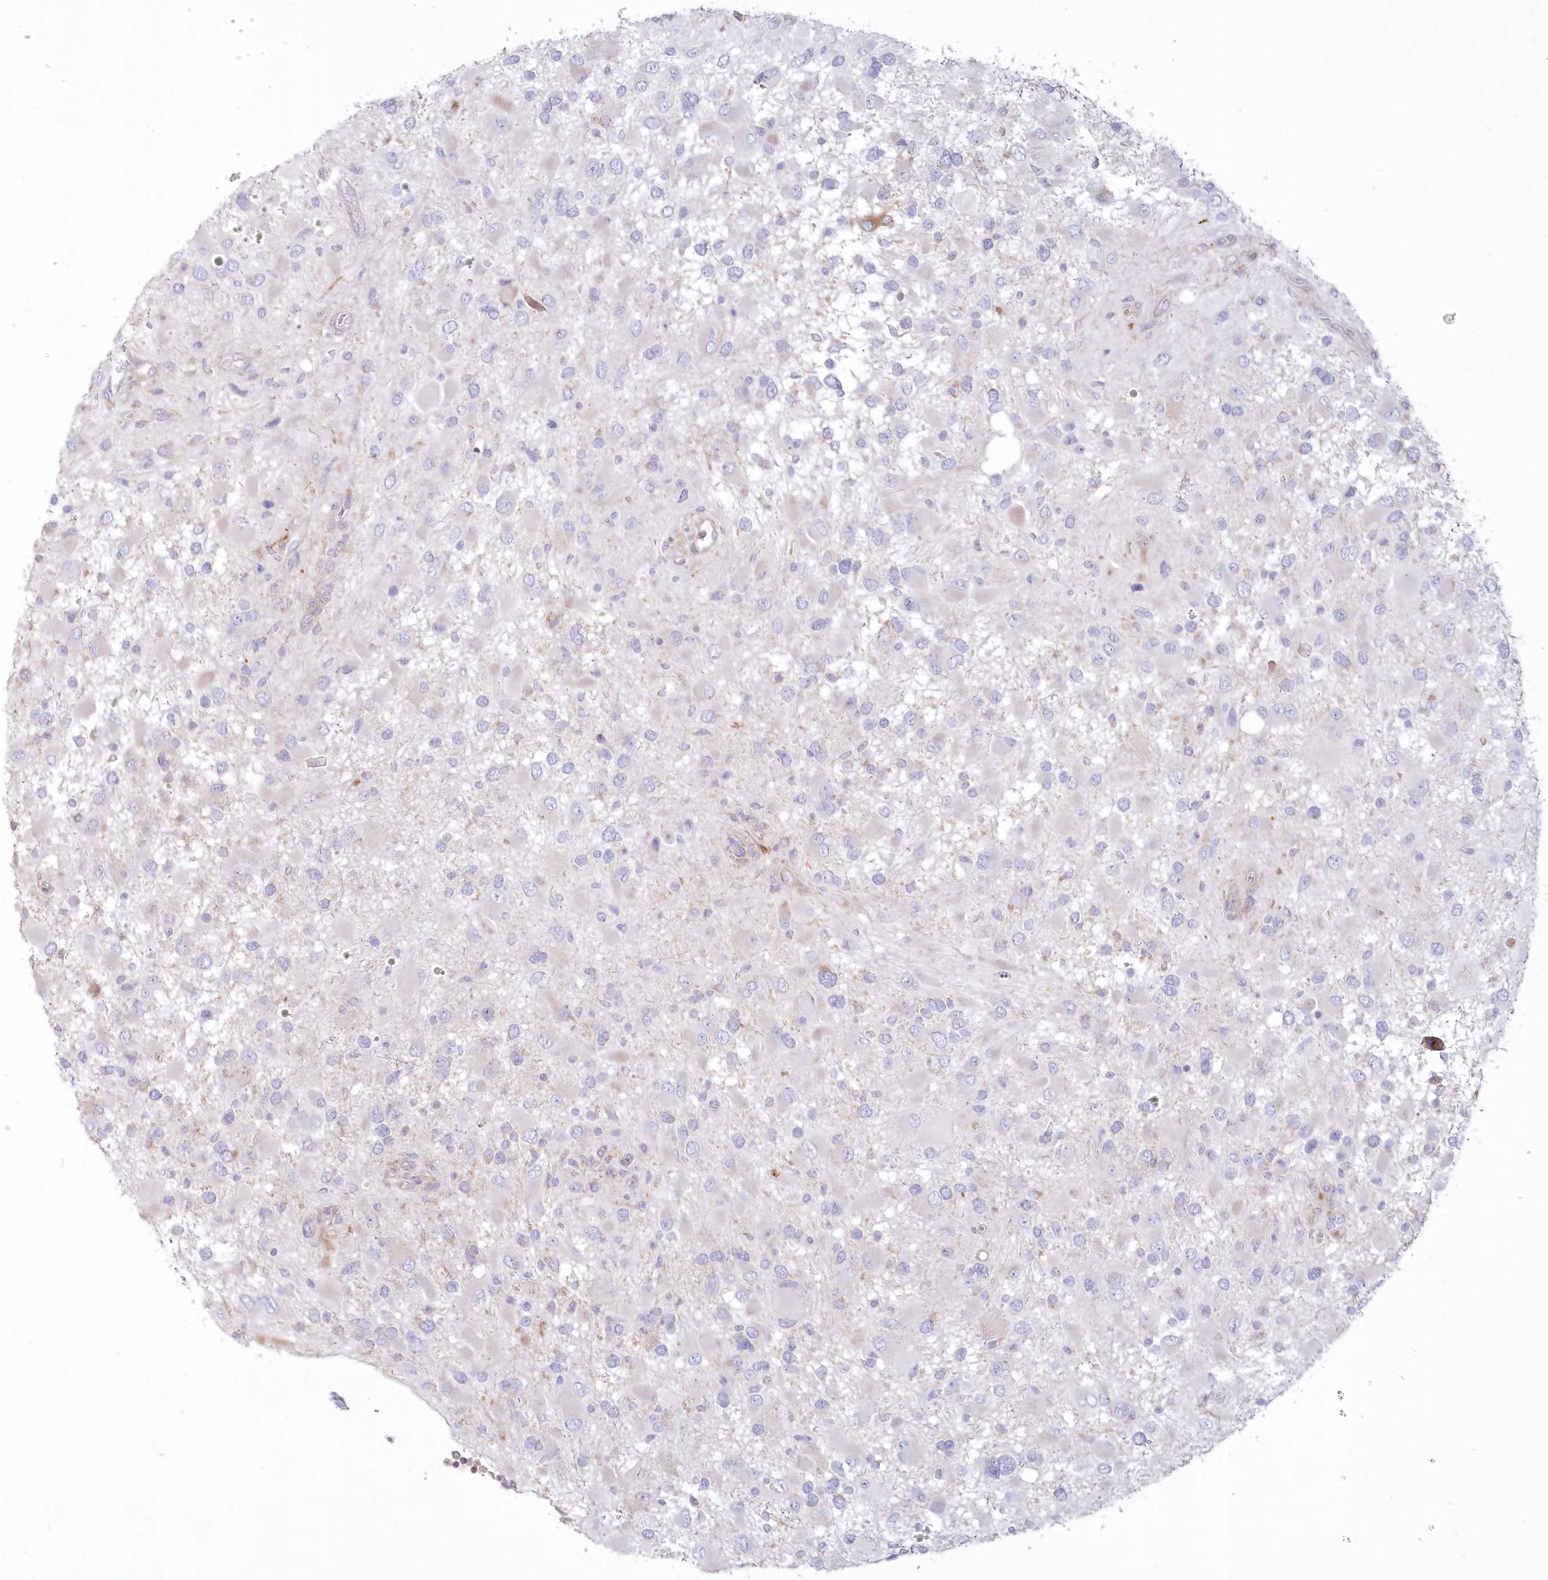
{"staining": {"intensity": "negative", "quantity": "none", "location": "none"}, "tissue": "glioma", "cell_type": "Tumor cells", "image_type": "cancer", "snomed": [{"axis": "morphology", "description": "Glioma, malignant, High grade"}, {"axis": "topography", "description": "Brain"}], "caption": "Immunohistochemical staining of human glioma demonstrates no significant positivity in tumor cells. Nuclei are stained in blue.", "gene": "MTG1", "patient": {"sex": "male", "age": 53}}